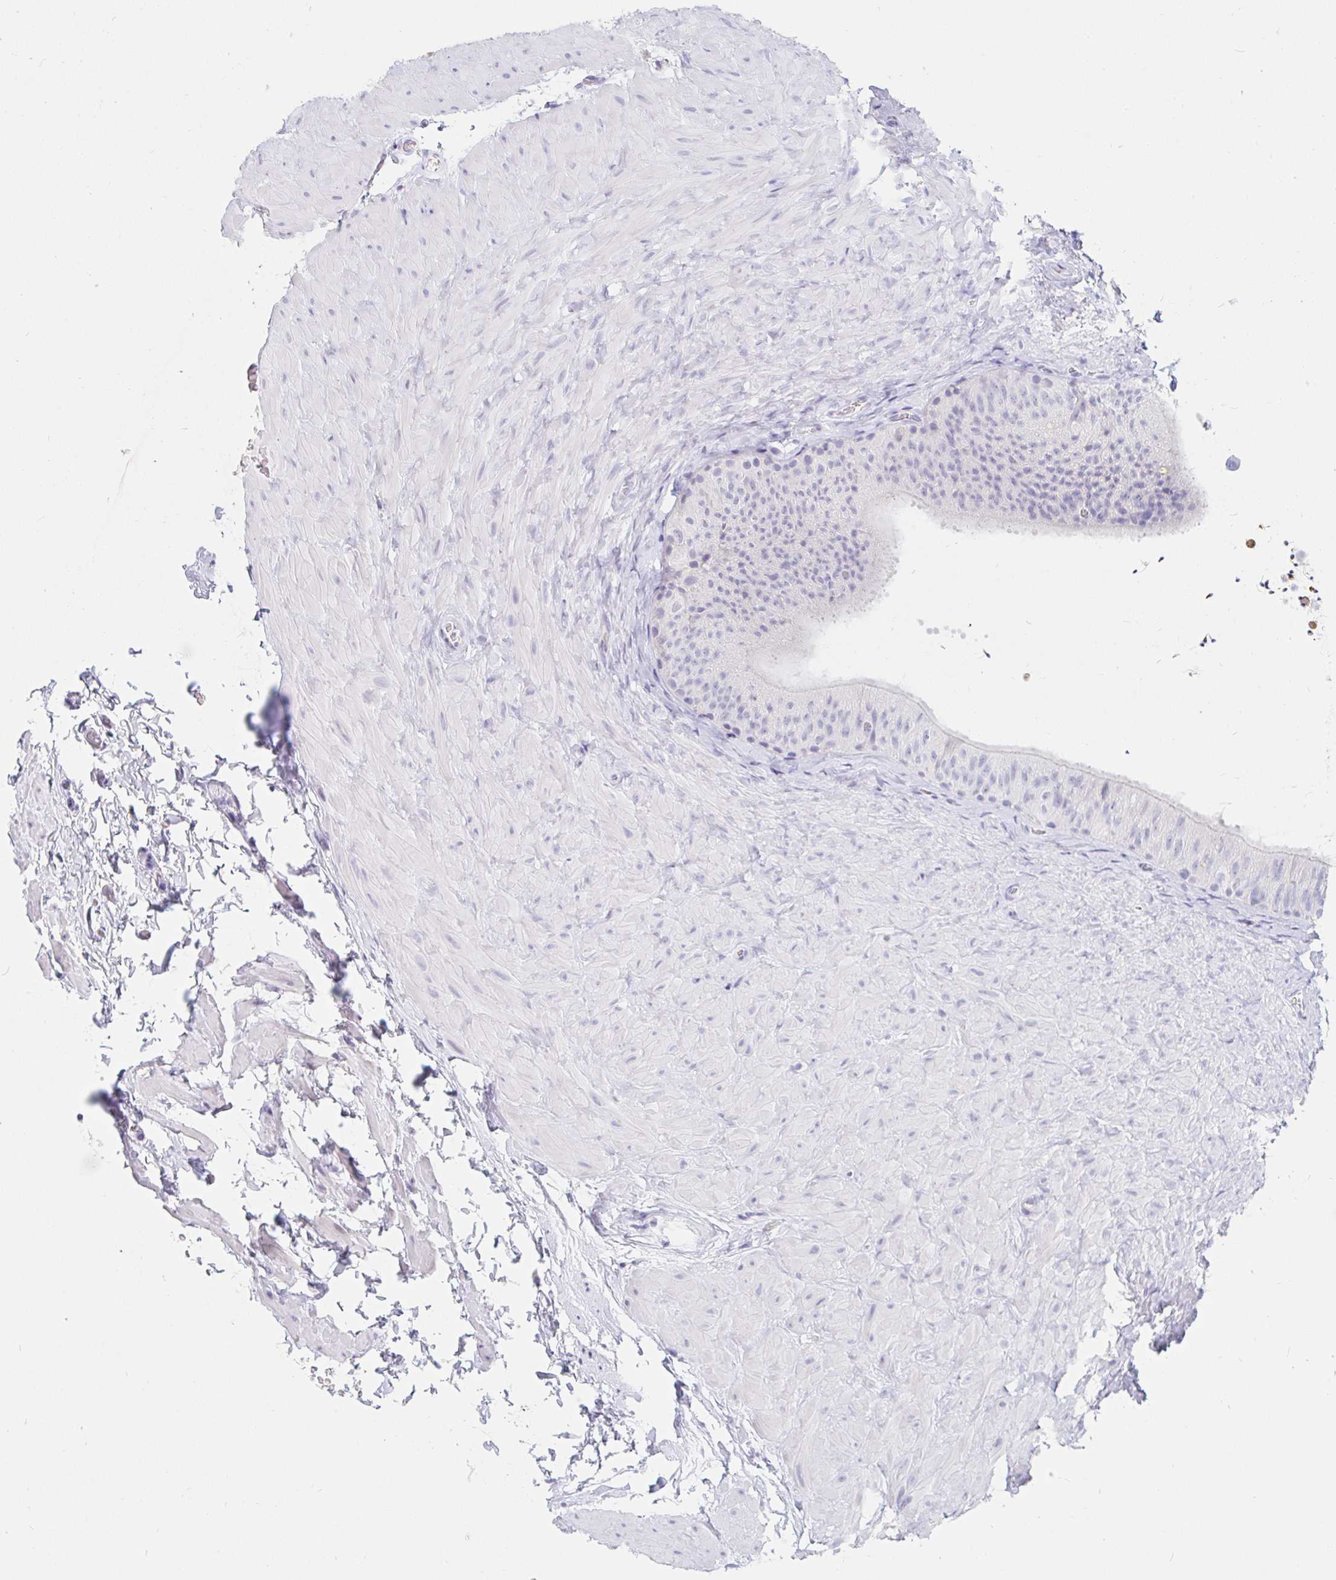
{"staining": {"intensity": "negative", "quantity": "none", "location": "none"}, "tissue": "epididymis", "cell_type": "Glandular cells", "image_type": "normal", "snomed": [{"axis": "morphology", "description": "Normal tissue, NOS"}, {"axis": "topography", "description": "Epididymis, spermatic cord, NOS"}, {"axis": "topography", "description": "Epididymis"}], "caption": "There is no significant positivity in glandular cells of epididymis. (Brightfield microscopy of DAB (3,3'-diaminobenzidine) immunohistochemistry at high magnification).", "gene": "TEX44", "patient": {"sex": "male", "age": 31}}